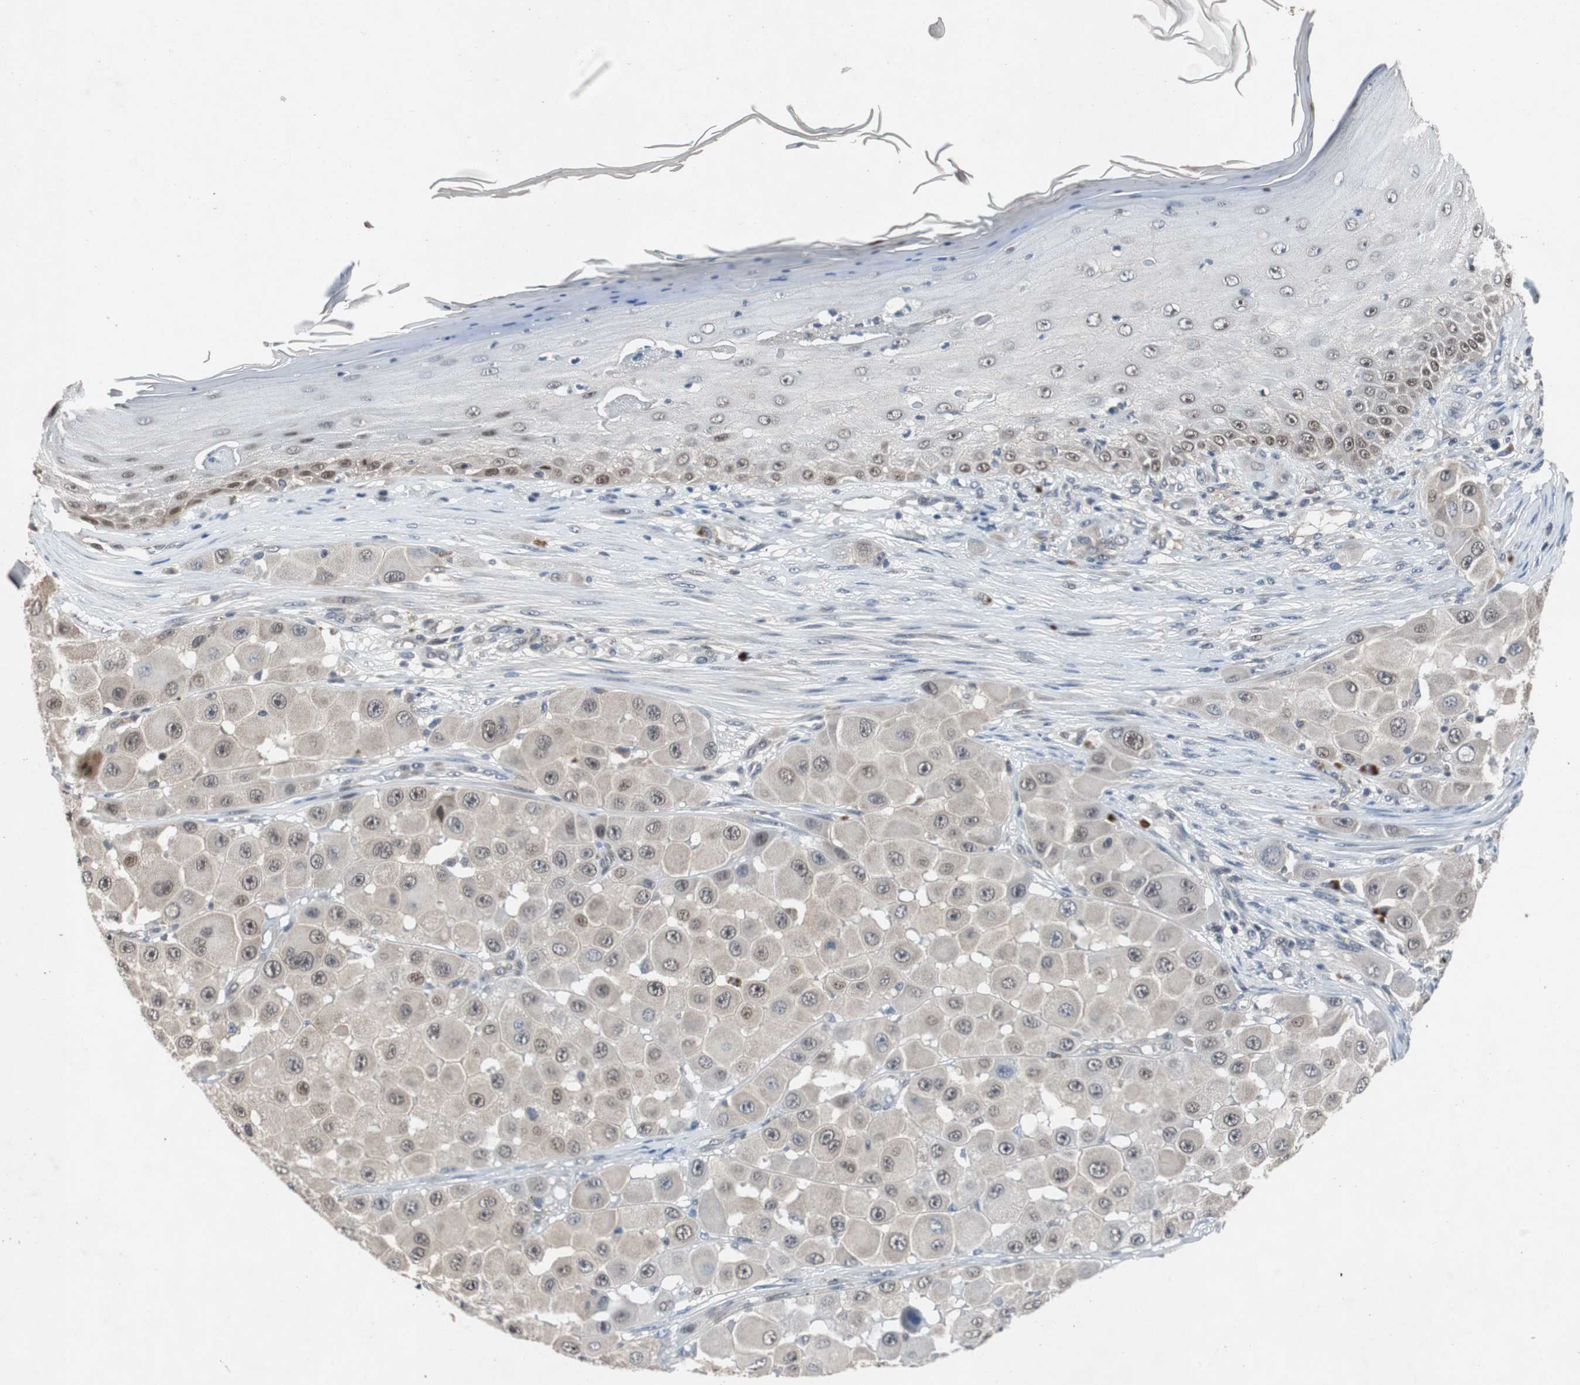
{"staining": {"intensity": "negative", "quantity": "none", "location": "none"}, "tissue": "melanoma", "cell_type": "Tumor cells", "image_type": "cancer", "snomed": [{"axis": "morphology", "description": "Malignant melanoma, NOS"}, {"axis": "topography", "description": "Skin"}], "caption": "A high-resolution histopathology image shows IHC staining of malignant melanoma, which exhibits no significant positivity in tumor cells.", "gene": "TP63", "patient": {"sex": "female", "age": 81}}